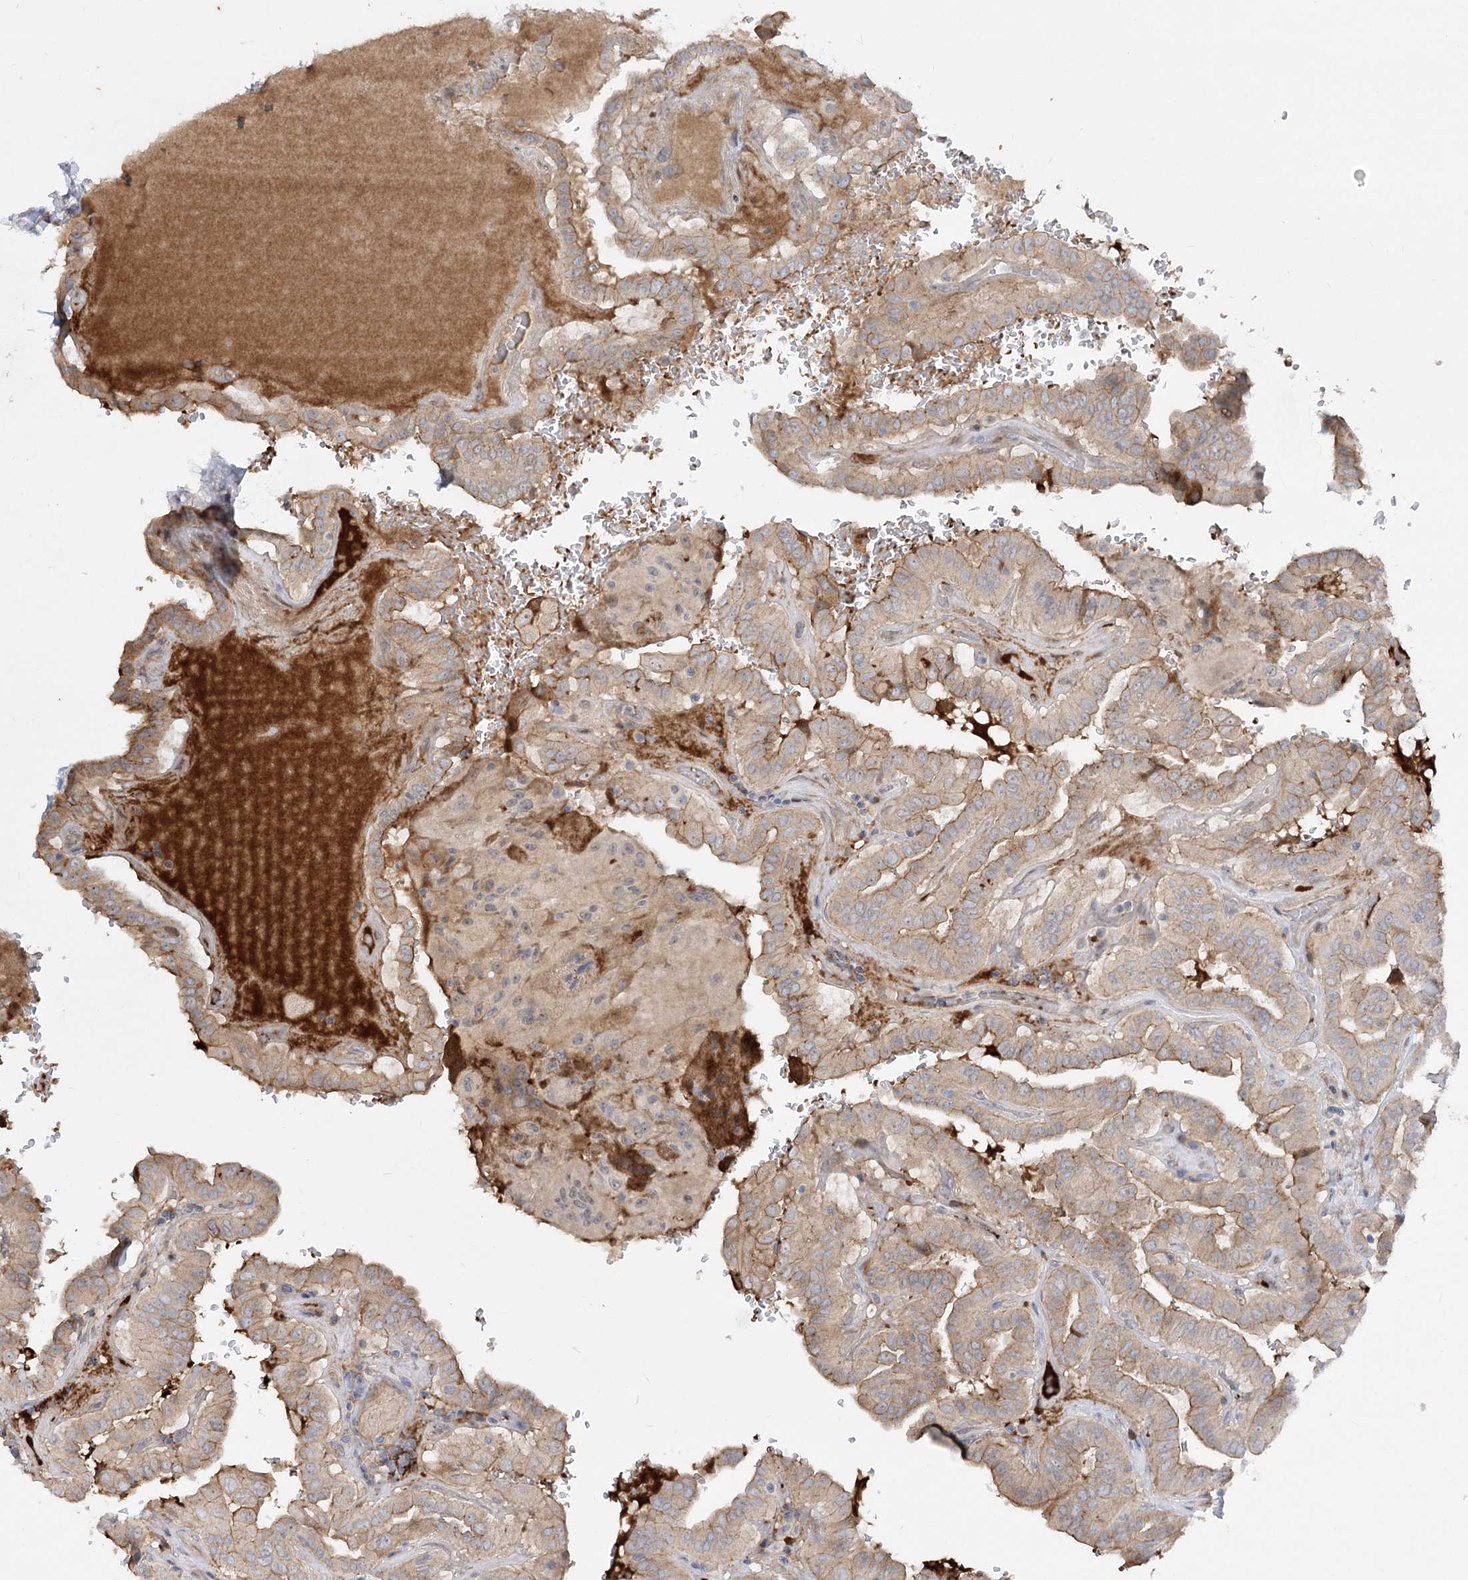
{"staining": {"intensity": "moderate", "quantity": "<25%", "location": "cytoplasmic/membranous"}, "tissue": "thyroid cancer", "cell_type": "Tumor cells", "image_type": "cancer", "snomed": [{"axis": "morphology", "description": "Papillary adenocarcinoma, NOS"}, {"axis": "topography", "description": "Thyroid gland"}], "caption": "A high-resolution photomicrograph shows immunohistochemistry (IHC) staining of papillary adenocarcinoma (thyroid), which demonstrates moderate cytoplasmic/membranous staining in approximately <25% of tumor cells.", "gene": "FGF19", "patient": {"sex": "male", "age": 77}}